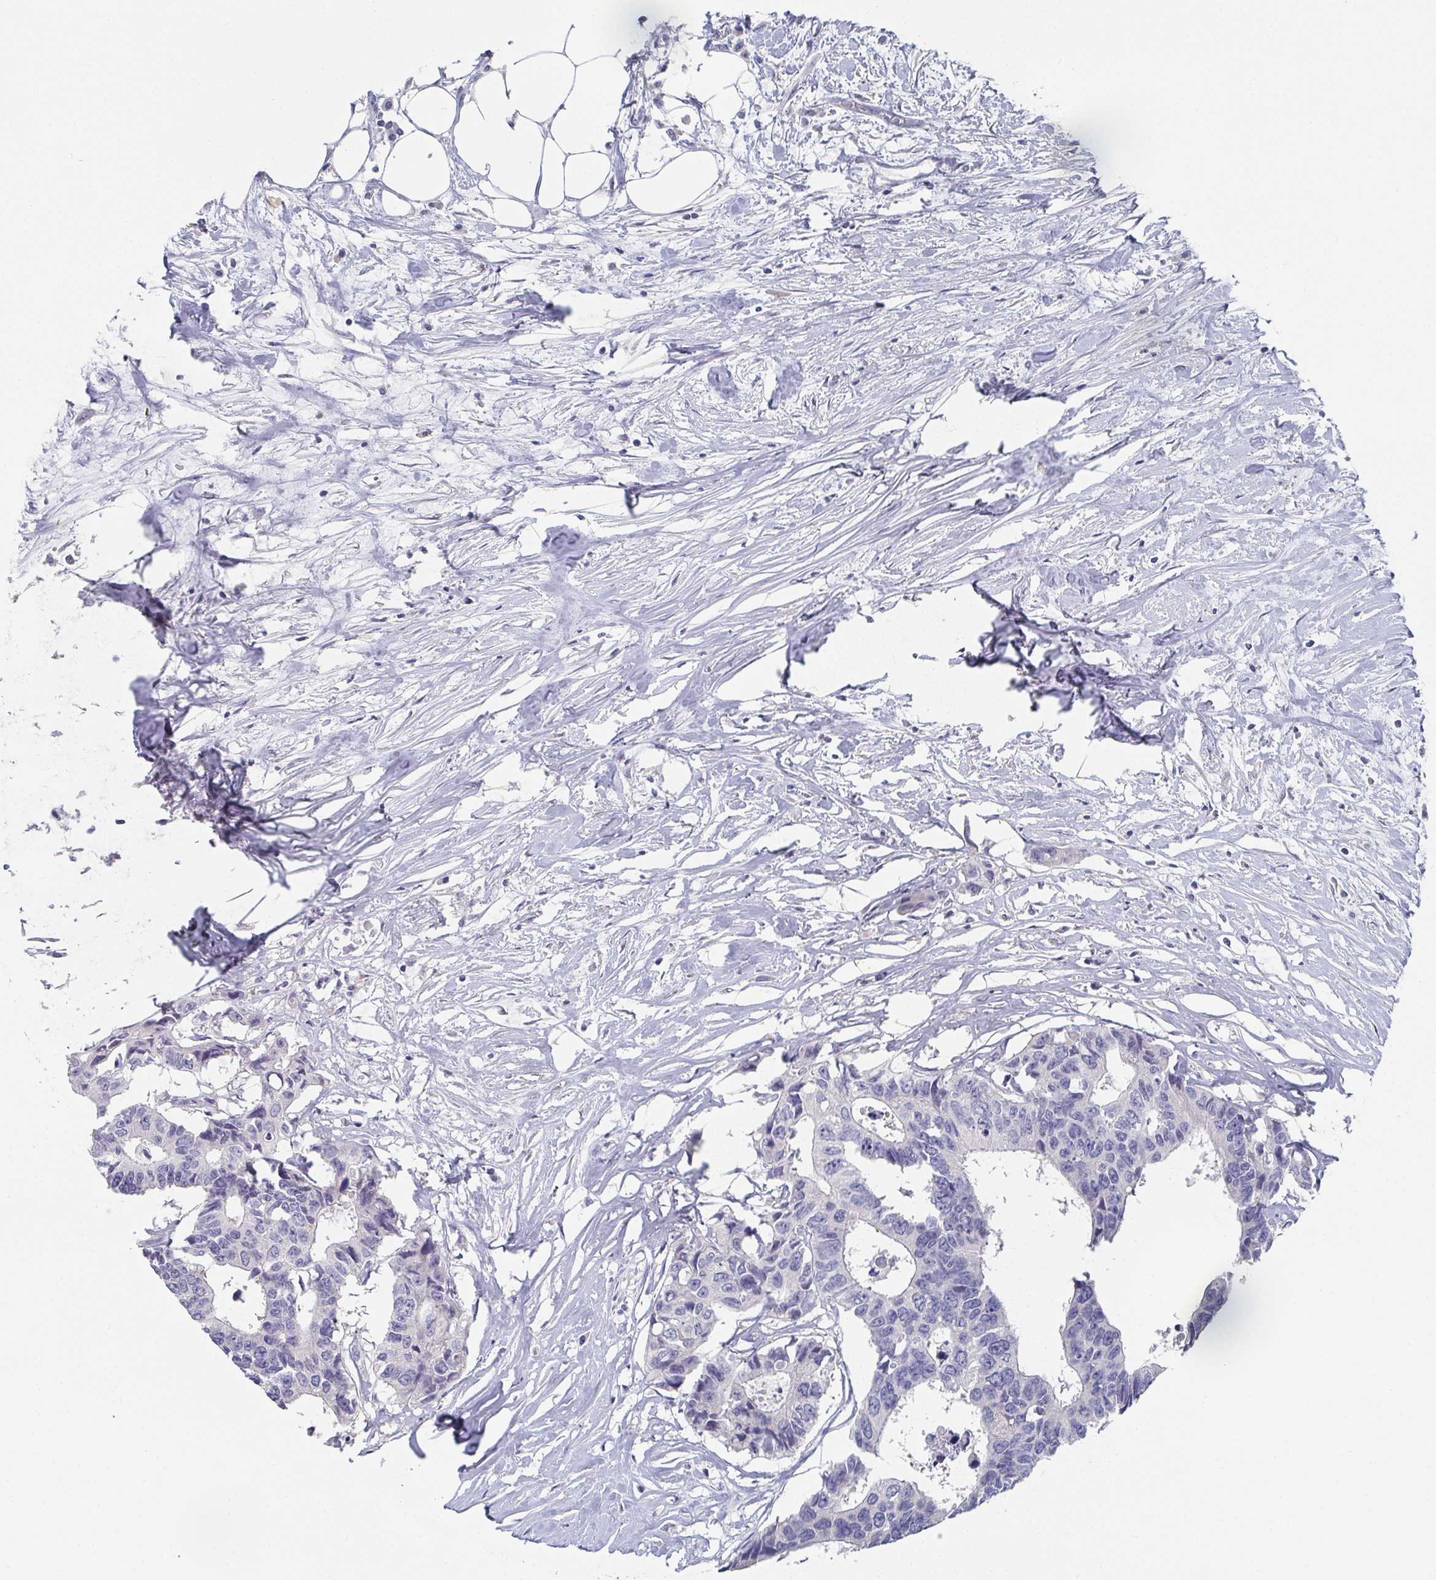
{"staining": {"intensity": "negative", "quantity": "none", "location": "none"}, "tissue": "colorectal cancer", "cell_type": "Tumor cells", "image_type": "cancer", "snomed": [{"axis": "morphology", "description": "Adenocarcinoma, NOS"}, {"axis": "topography", "description": "Rectum"}], "caption": "Tumor cells are negative for protein expression in human adenocarcinoma (colorectal).", "gene": "DYDC2", "patient": {"sex": "male", "age": 57}}